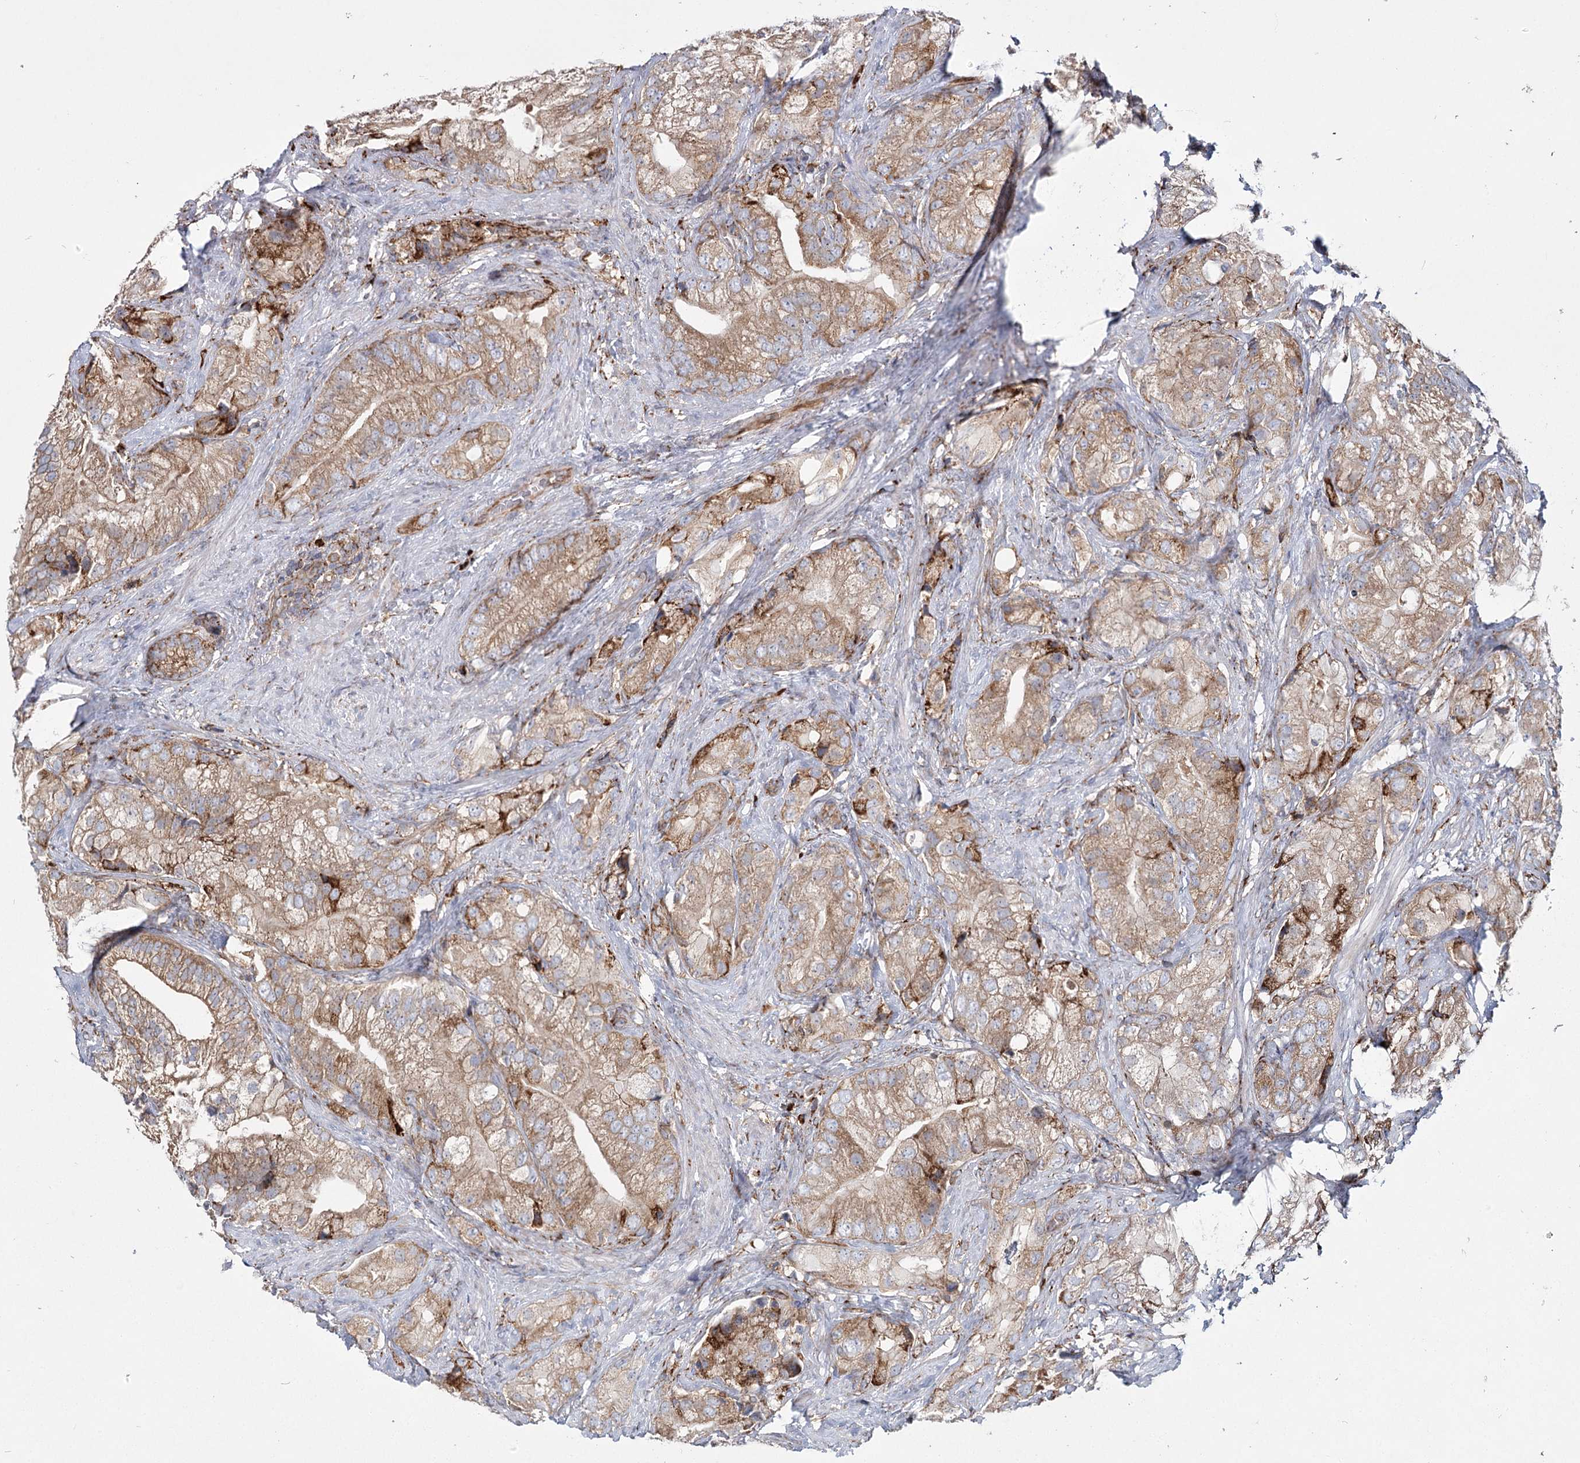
{"staining": {"intensity": "moderate", "quantity": ">75%", "location": "cytoplasmic/membranous"}, "tissue": "prostate cancer", "cell_type": "Tumor cells", "image_type": "cancer", "snomed": [{"axis": "morphology", "description": "Adenocarcinoma, Low grade"}, {"axis": "topography", "description": "Prostate"}], "caption": "Prostate low-grade adenocarcinoma was stained to show a protein in brown. There is medium levels of moderate cytoplasmic/membranous expression in about >75% of tumor cells.", "gene": "POGLUT1", "patient": {"sex": "male", "age": 71}}